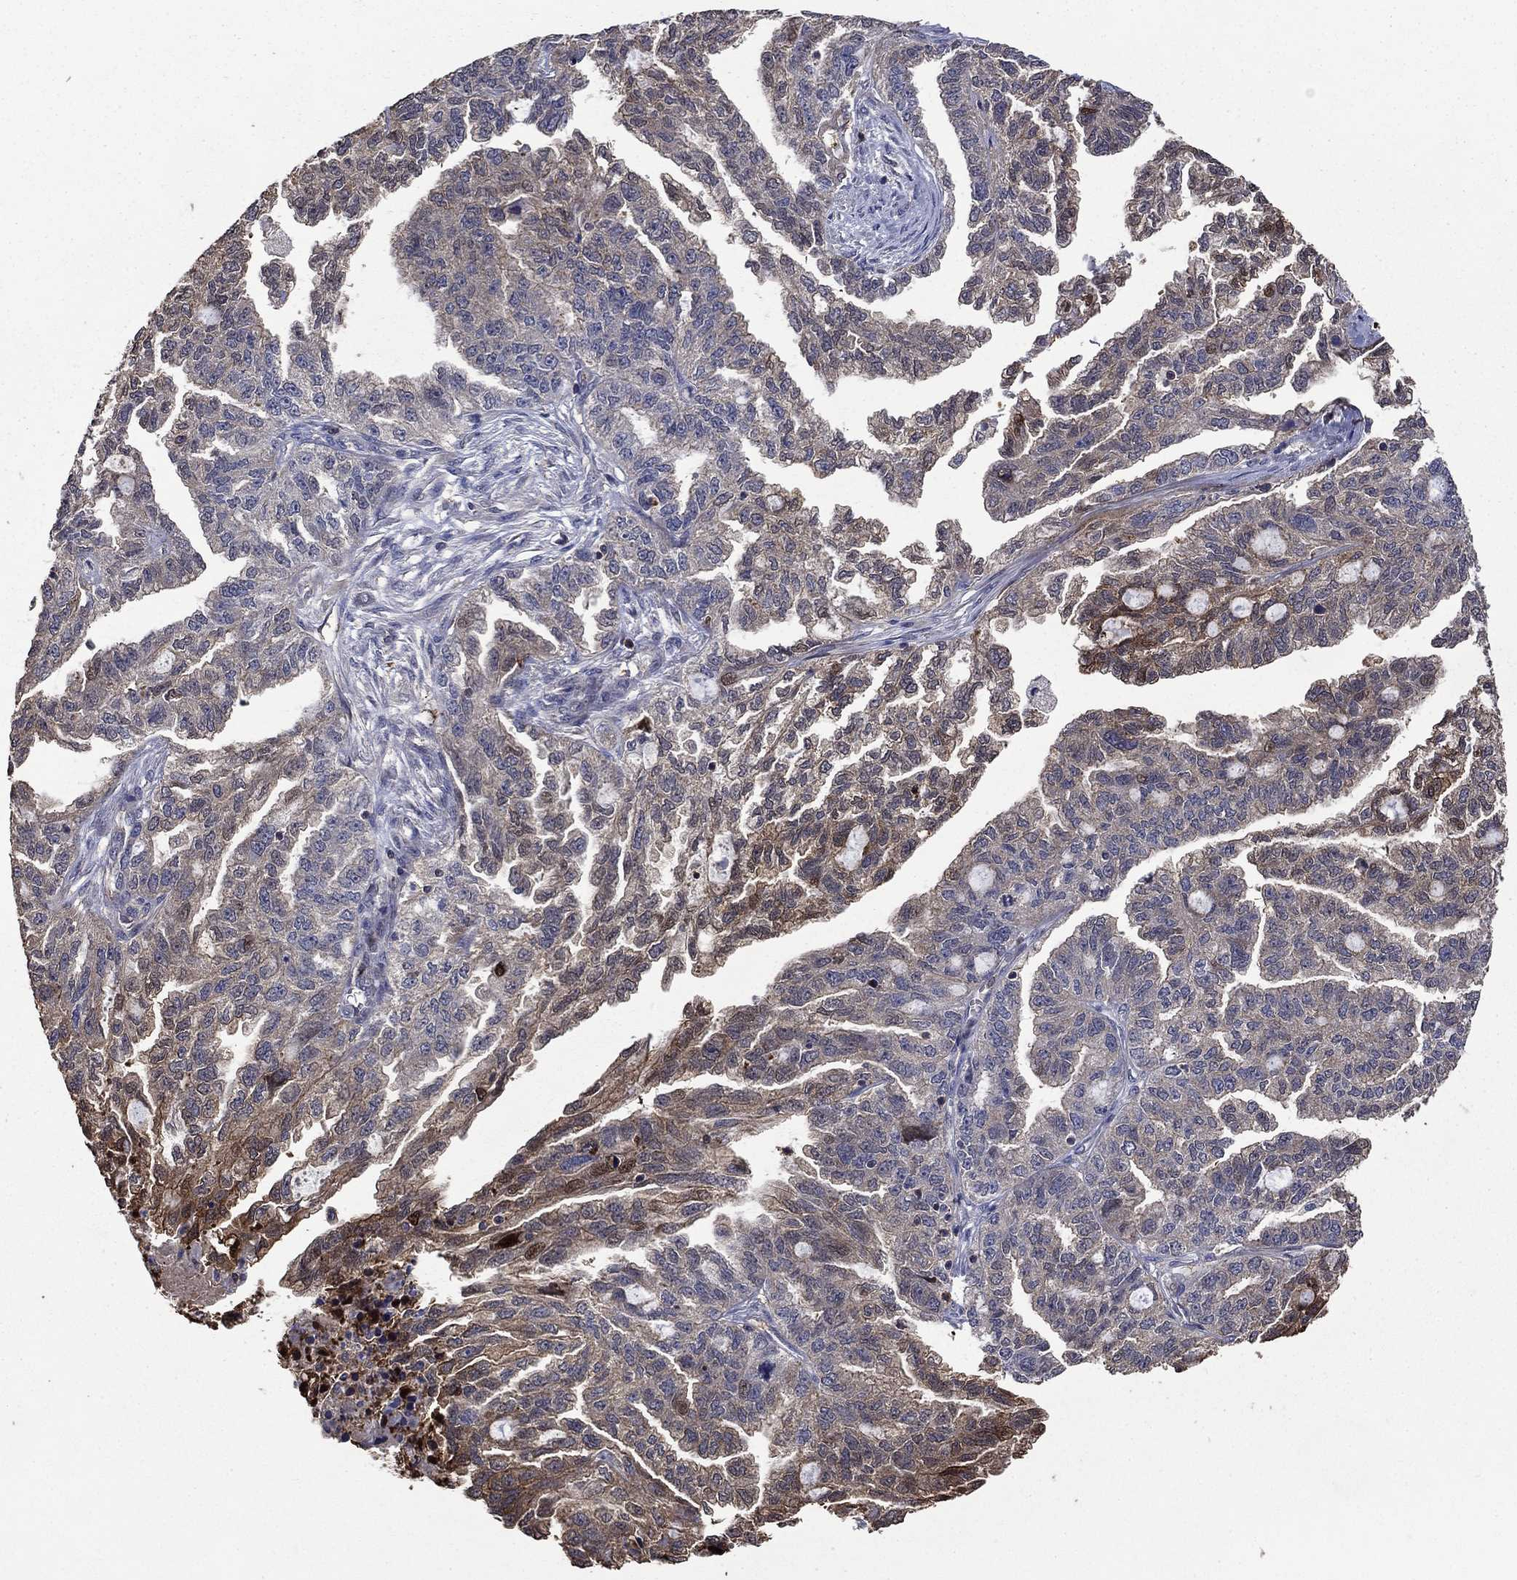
{"staining": {"intensity": "moderate", "quantity": "<25%", "location": "cytoplasmic/membranous"}, "tissue": "ovarian cancer", "cell_type": "Tumor cells", "image_type": "cancer", "snomed": [{"axis": "morphology", "description": "Cystadenocarcinoma, serous, NOS"}, {"axis": "topography", "description": "Ovary"}], "caption": "Protein expression analysis of human ovarian serous cystadenocarcinoma reveals moderate cytoplasmic/membranous staining in about <25% of tumor cells. (DAB (3,3'-diaminobenzidine) = brown stain, brightfield microscopy at high magnification).", "gene": "DVL1", "patient": {"sex": "female", "age": 51}}